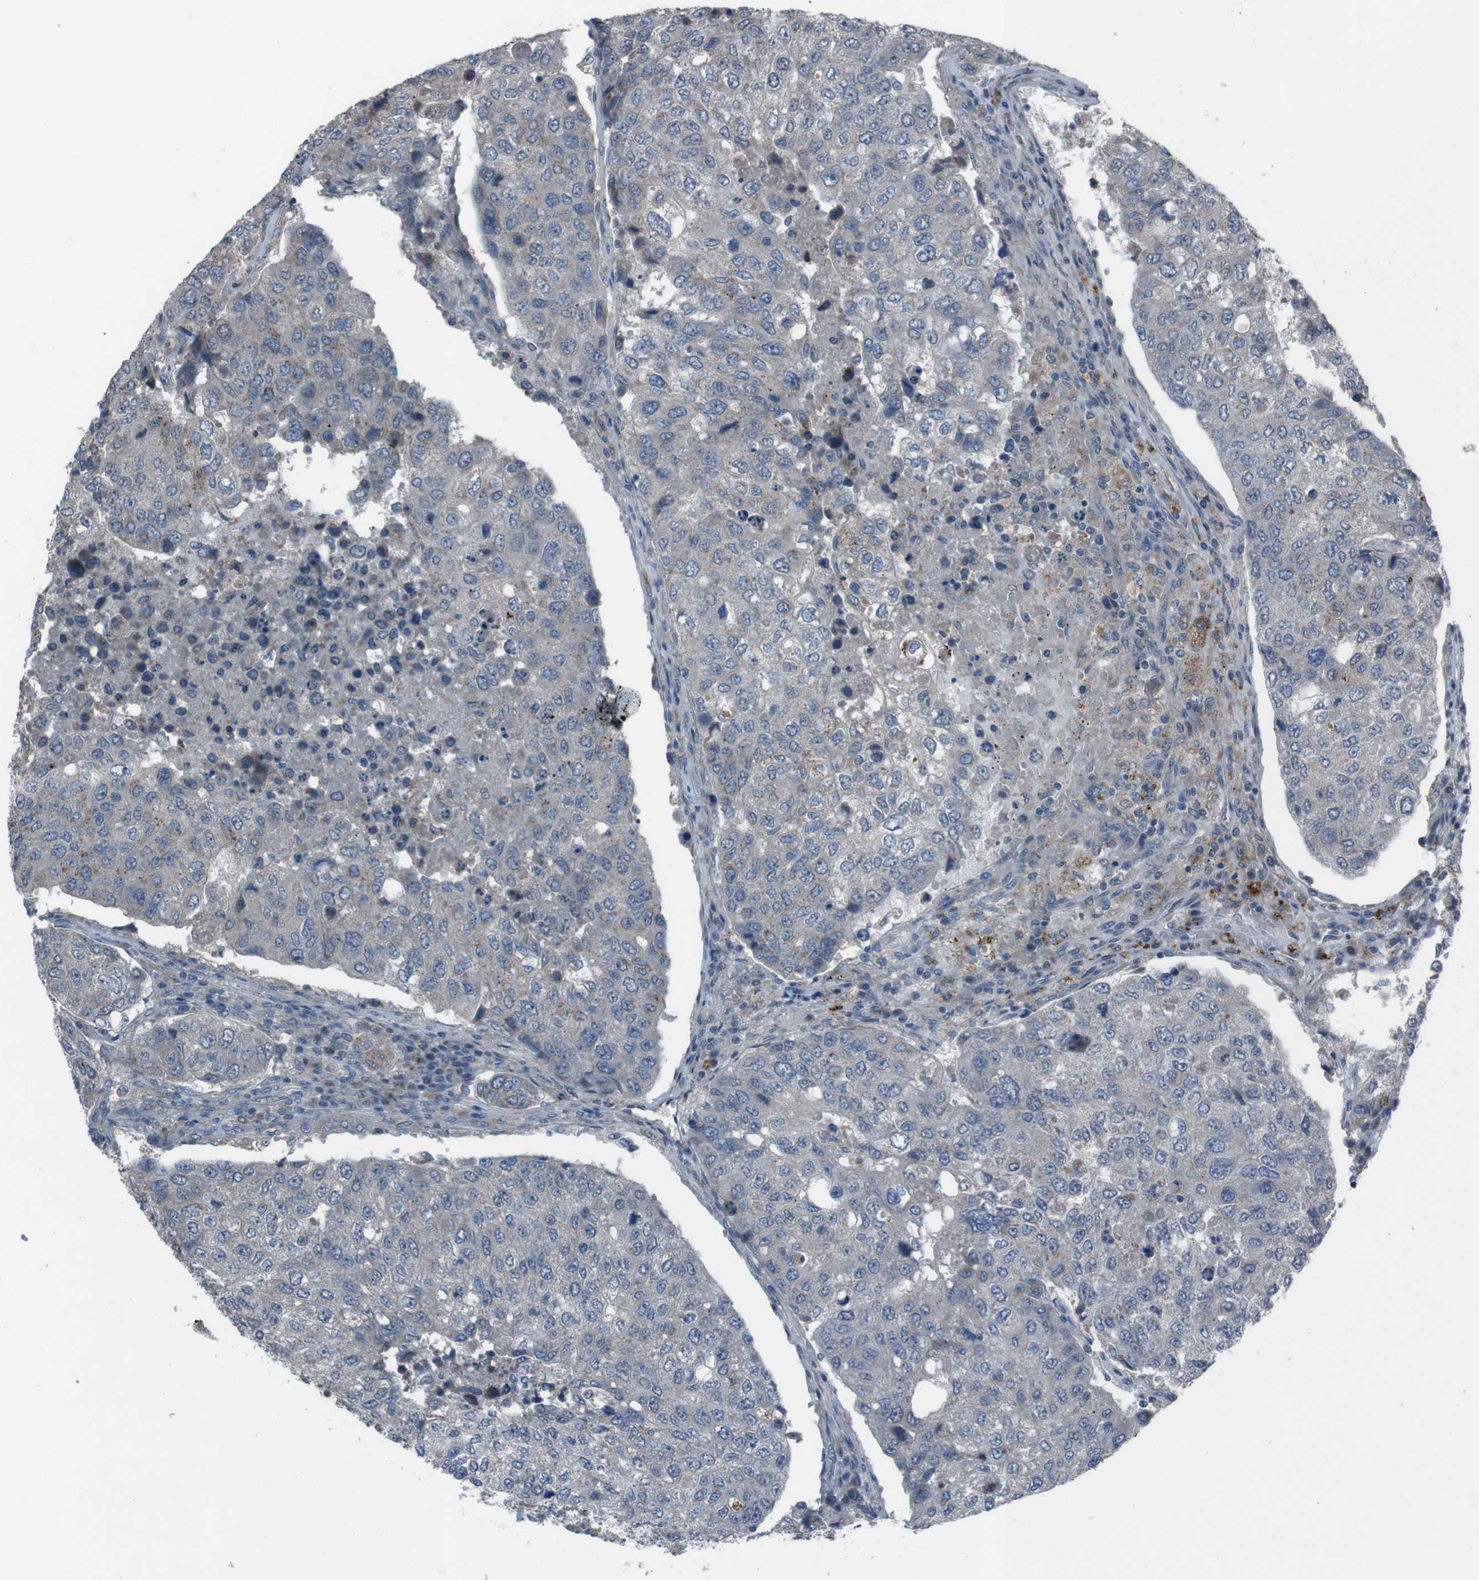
{"staining": {"intensity": "weak", "quantity": "25%-75%", "location": "cytoplasmic/membranous"}, "tissue": "urothelial cancer", "cell_type": "Tumor cells", "image_type": "cancer", "snomed": [{"axis": "morphology", "description": "Urothelial carcinoma, High grade"}, {"axis": "topography", "description": "Lymph node"}, {"axis": "topography", "description": "Urinary bladder"}], "caption": "This histopathology image reveals IHC staining of urothelial cancer, with low weak cytoplasmic/membranous expression in about 25%-75% of tumor cells.", "gene": "EFNA5", "patient": {"sex": "male", "age": 51}}